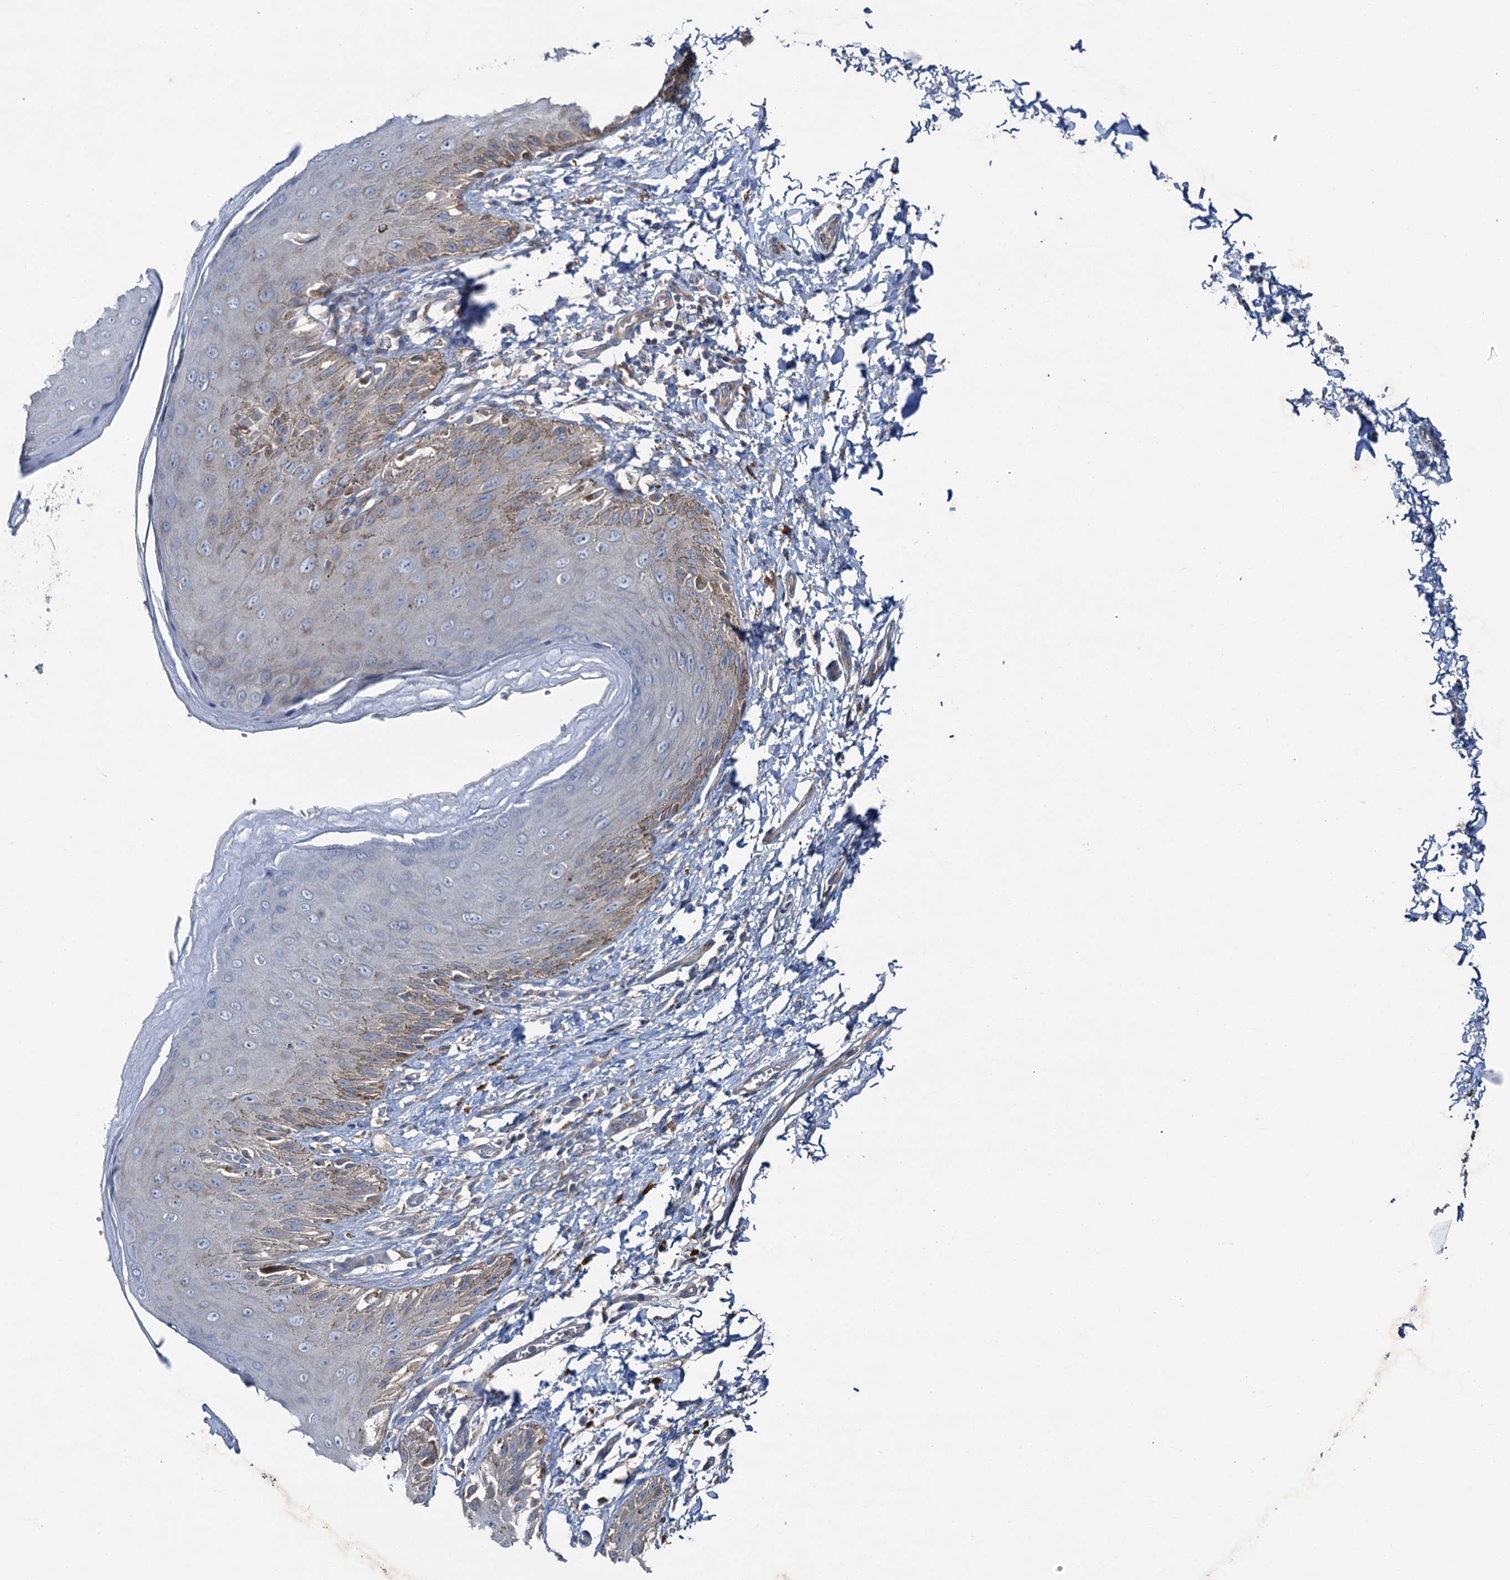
{"staining": {"intensity": "weak", "quantity": "25%-75%", "location": "cytoplasmic/membranous"}, "tissue": "skin", "cell_type": "Epidermal cells", "image_type": "normal", "snomed": [{"axis": "morphology", "description": "Normal tissue, NOS"}, {"axis": "topography", "description": "Anal"}], "caption": "Skin stained with a brown dye demonstrates weak cytoplasmic/membranous positive staining in about 25%-75% of epidermal cells.", "gene": "SLC22A25", "patient": {"sex": "male", "age": 44}}